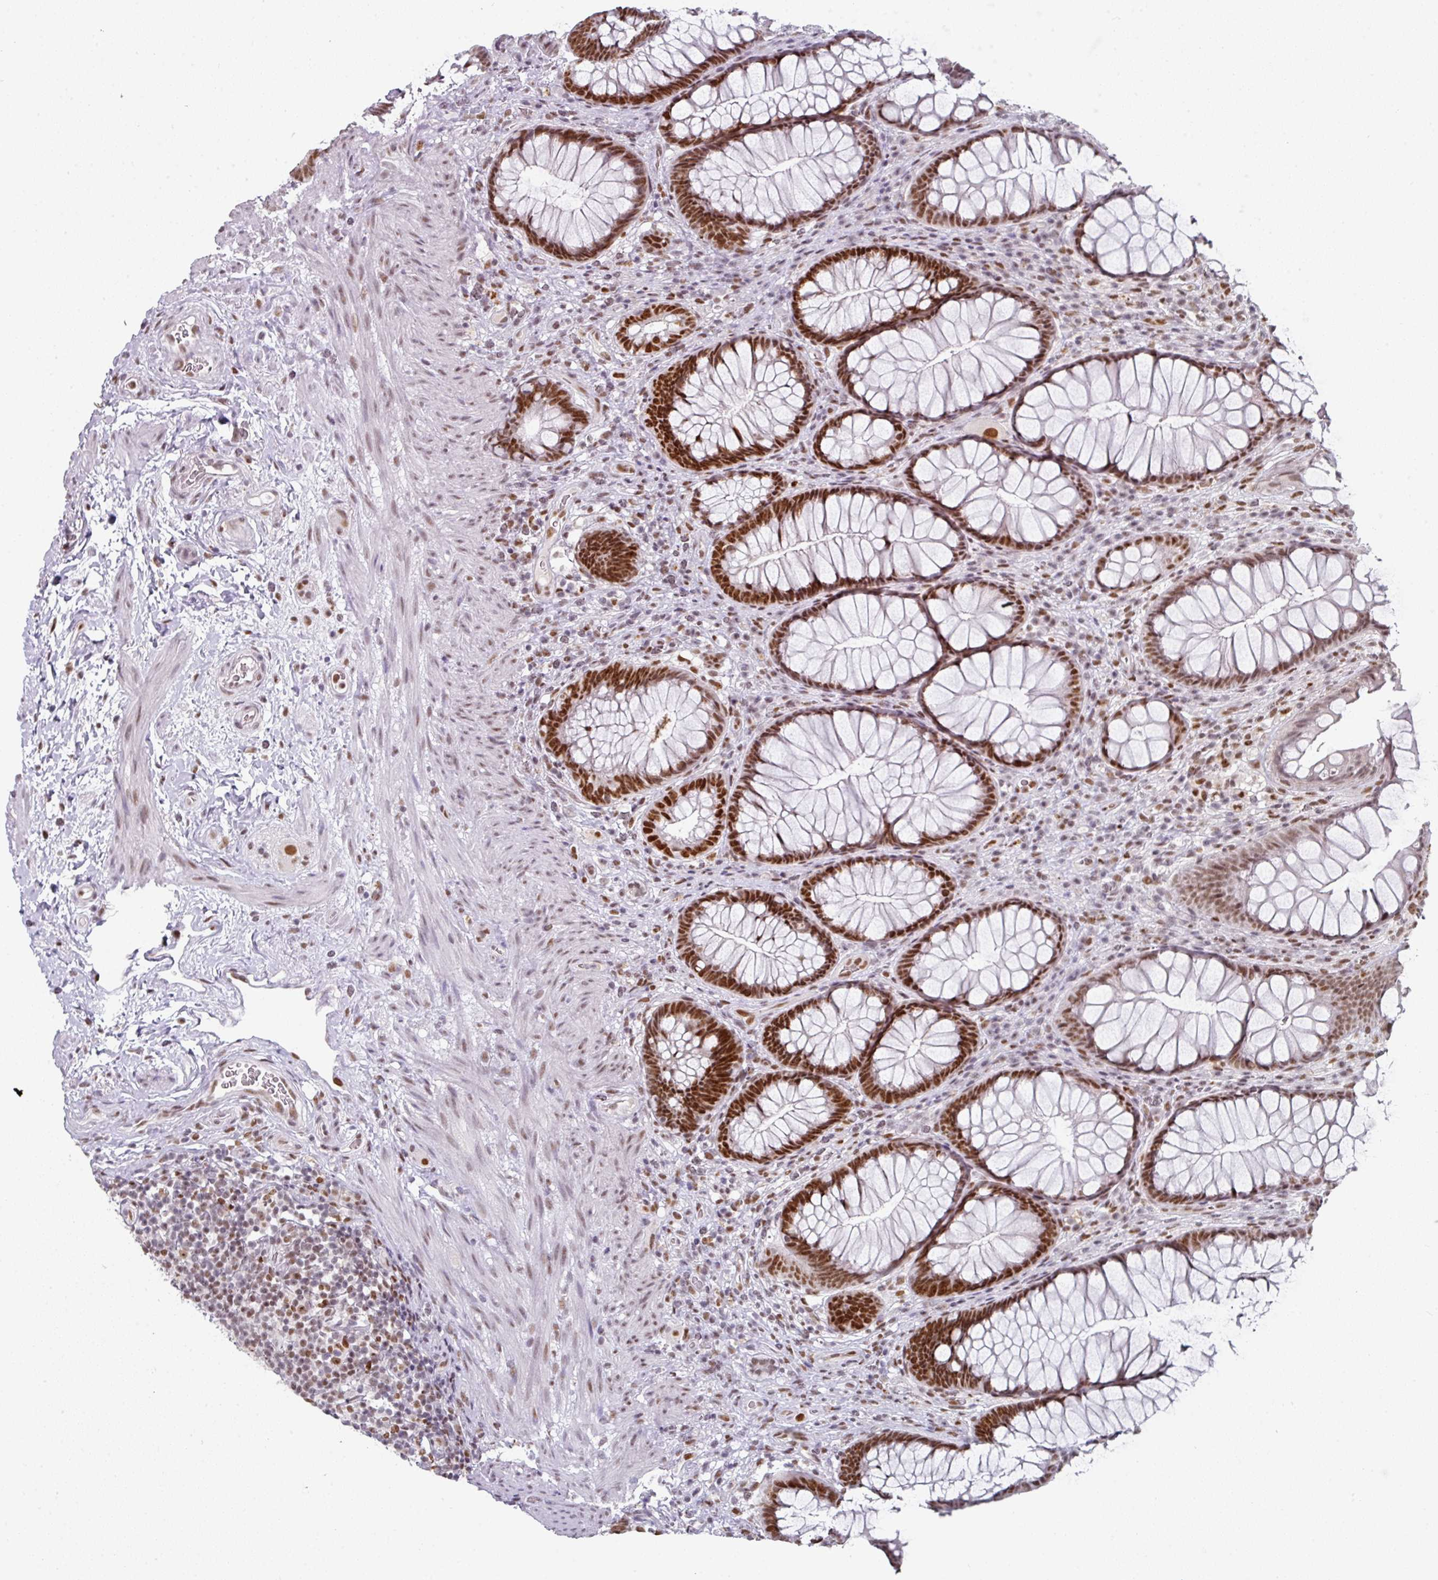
{"staining": {"intensity": "strong", "quantity": ">75%", "location": "nuclear"}, "tissue": "rectum", "cell_type": "Glandular cells", "image_type": "normal", "snomed": [{"axis": "morphology", "description": "Normal tissue, NOS"}, {"axis": "topography", "description": "Rectum"}], "caption": "A brown stain shows strong nuclear positivity of a protein in glandular cells of normal rectum. Nuclei are stained in blue.", "gene": "ENSG00000283782", "patient": {"sex": "male", "age": 53}}